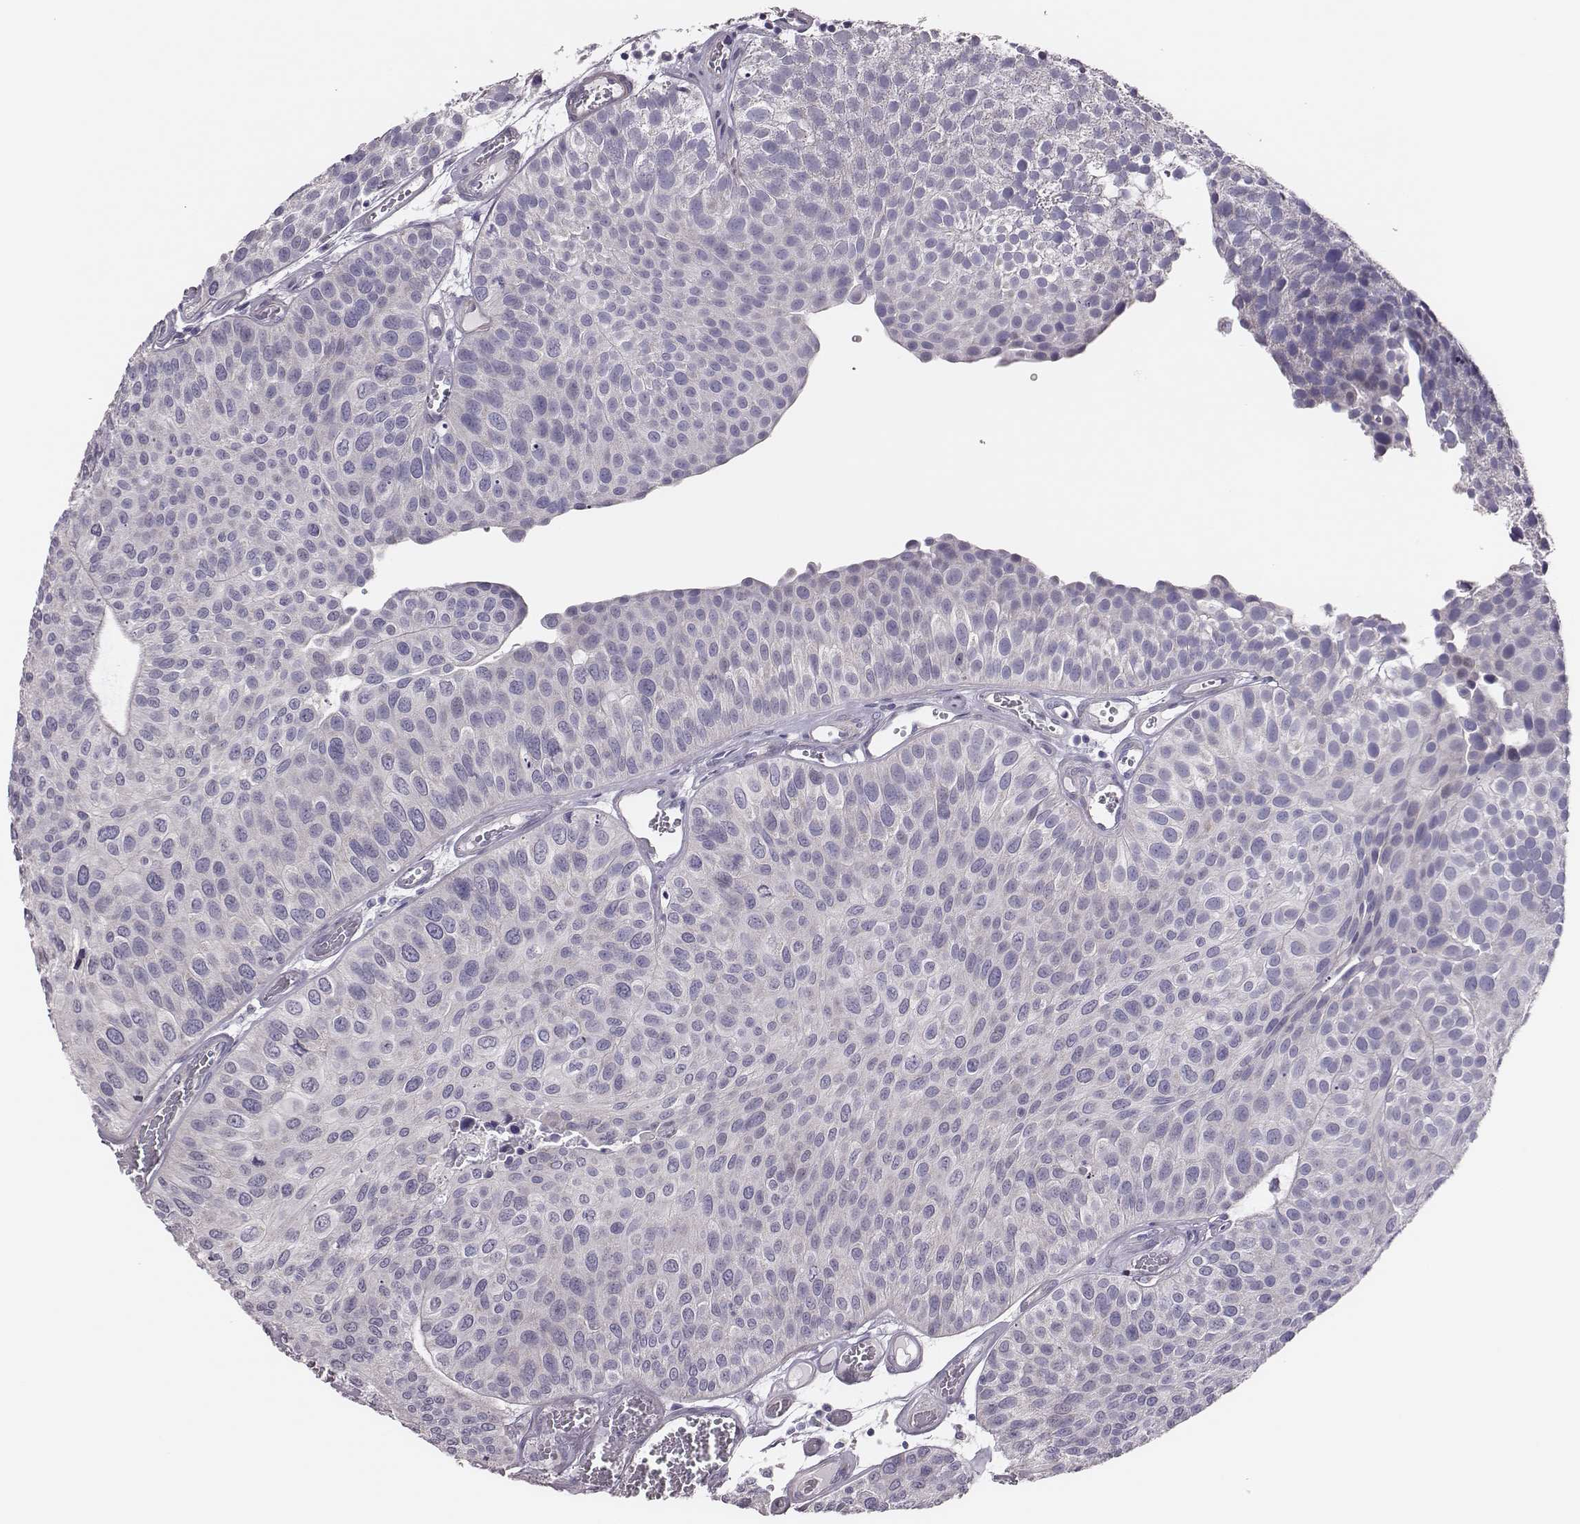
{"staining": {"intensity": "negative", "quantity": "none", "location": "none"}, "tissue": "urothelial cancer", "cell_type": "Tumor cells", "image_type": "cancer", "snomed": [{"axis": "morphology", "description": "Urothelial carcinoma, Low grade"}, {"axis": "topography", "description": "Urinary bladder"}], "caption": "Tumor cells show no significant protein staining in urothelial cancer.", "gene": "SCML2", "patient": {"sex": "female", "age": 87}}